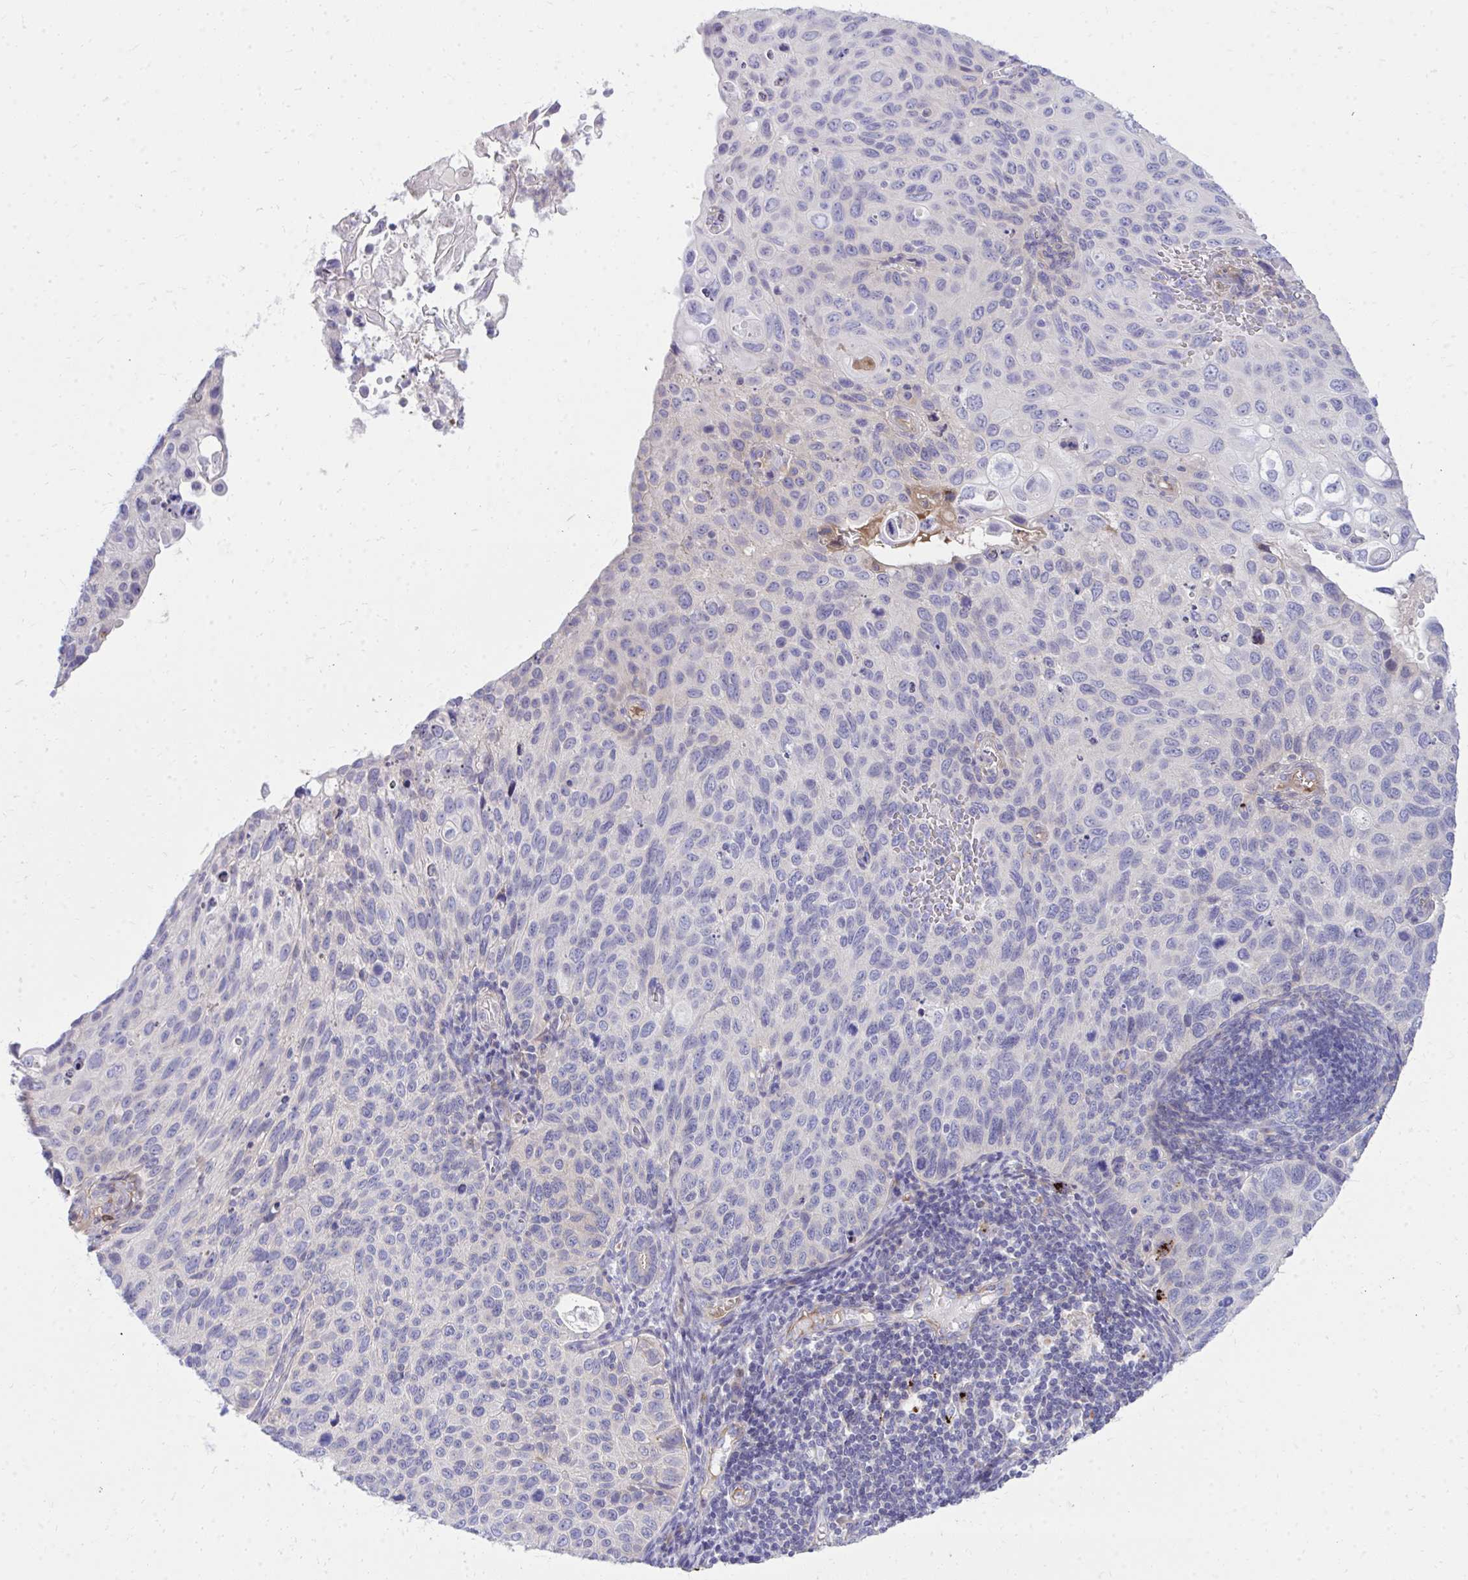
{"staining": {"intensity": "negative", "quantity": "none", "location": "none"}, "tissue": "cervical cancer", "cell_type": "Tumor cells", "image_type": "cancer", "snomed": [{"axis": "morphology", "description": "Squamous cell carcinoma, NOS"}, {"axis": "topography", "description": "Cervix"}], "caption": "Immunohistochemistry histopathology image of neoplastic tissue: human cervical cancer (squamous cell carcinoma) stained with DAB reveals no significant protein expression in tumor cells. (DAB IHC, high magnification).", "gene": "TP53I11", "patient": {"sex": "female", "age": 70}}